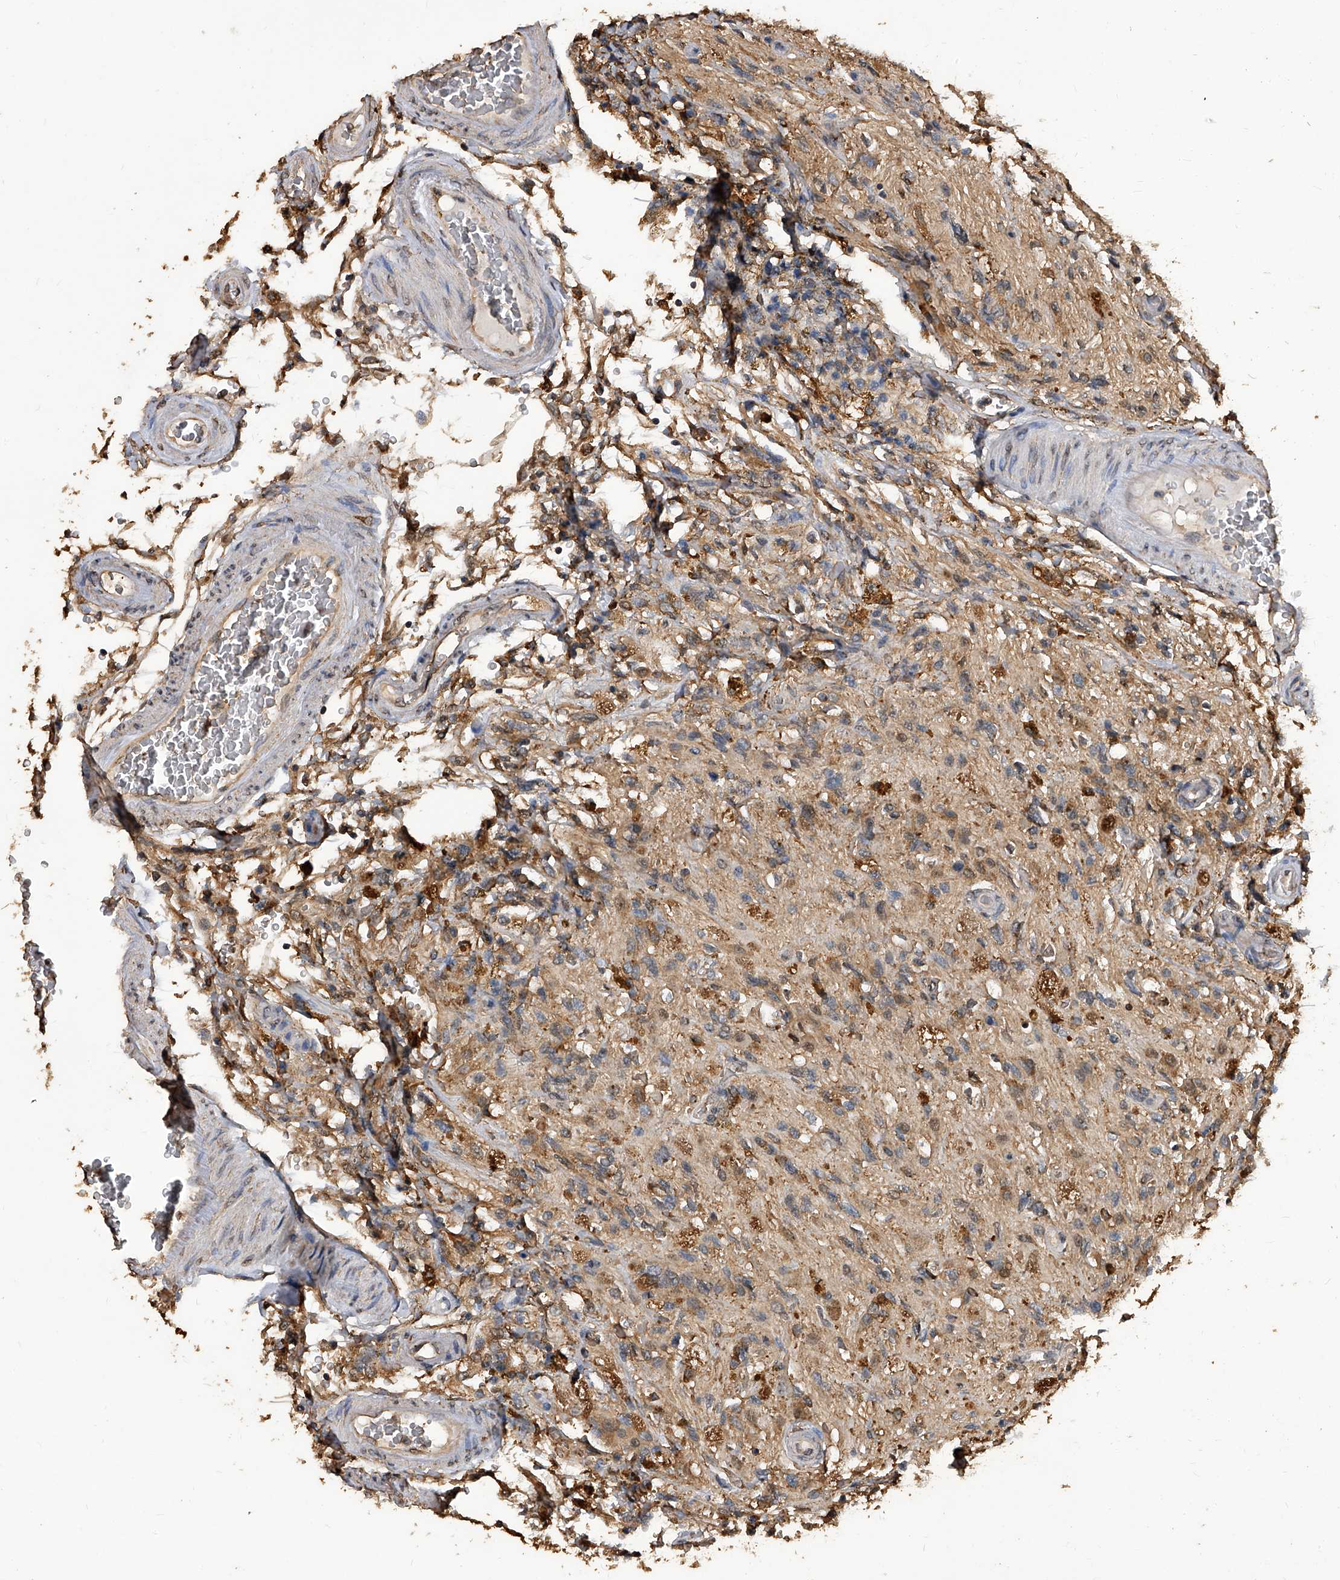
{"staining": {"intensity": "negative", "quantity": "none", "location": "none"}, "tissue": "glioma", "cell_type": "Tumor cells", "image_type": "cancer", "snomed": [{"axis": "morphology", "description": "Glioma, malignant, High grade"}, {"axis": "topography", "description": "Brain"}], "caption": "There is no significant expression in tumor cells of glioma. Brightfield microscopy of immunohistochemistry stained with DAB (3,3'-diaminobenzidine) (brown) and hematoxylin (blue), captured at high magnification.", "gene": "FBXL4", "patient": {"sex": "male", "age": 33}}